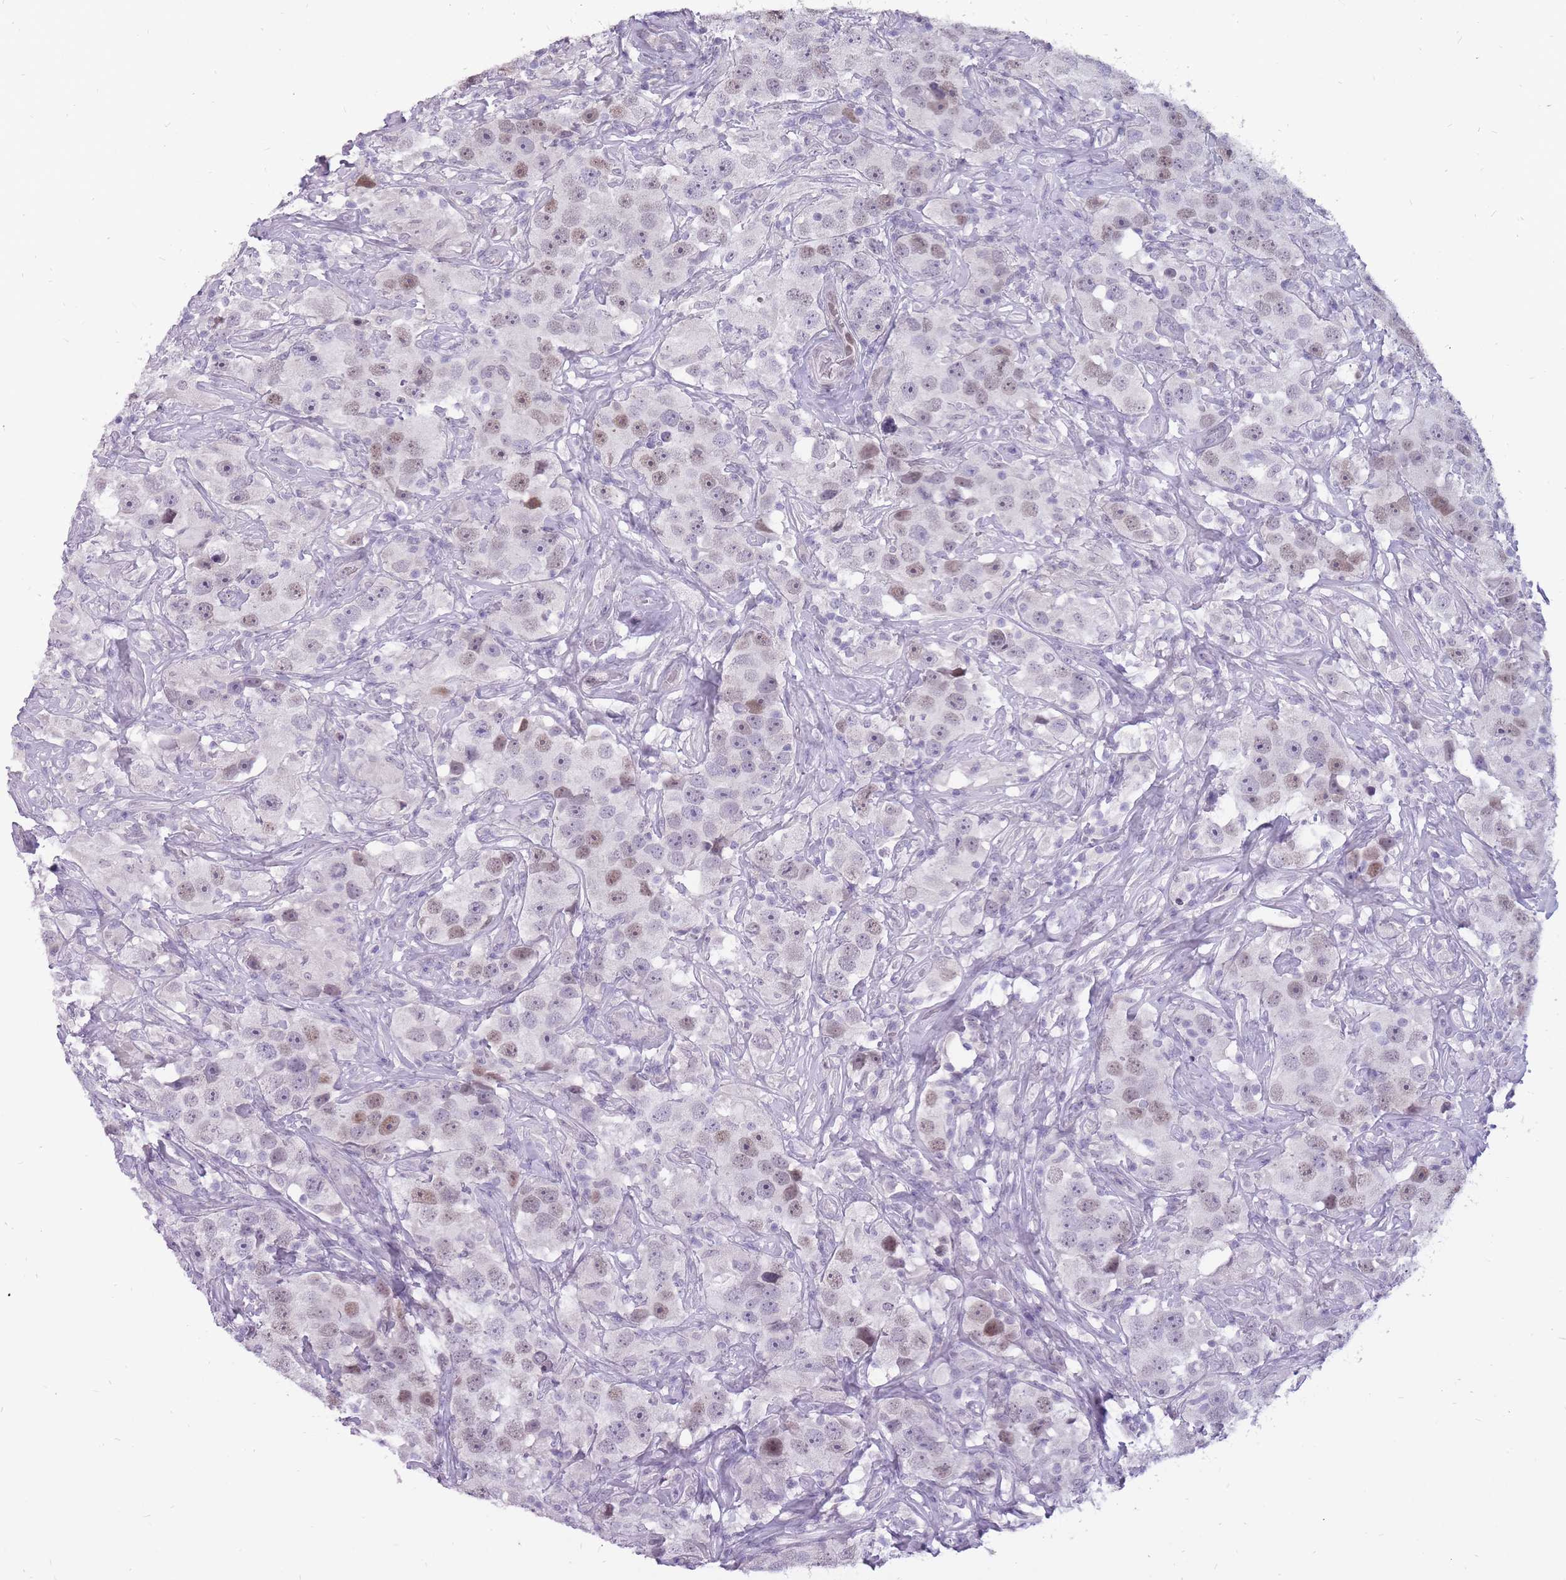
{"staining": {"intensity": "moderate", "quantity": "25%-75%", "location": "nuclear"}, "tissue": "testis cancer", "cell_type": "Tumor cells", "image_type": "cancer", "snomed": [{"axis": "morphology", "description": "Seminoma, NOS"}, {"axis": "topography", "description": "Testis"}], "caption": "The immunohistochemical stain shows moderate nuclear positivity in tumor cells of testis cancer (seminoma) tissue.", "gene": "POMZP3", "patient": {"sex": "male", "age": 49}}